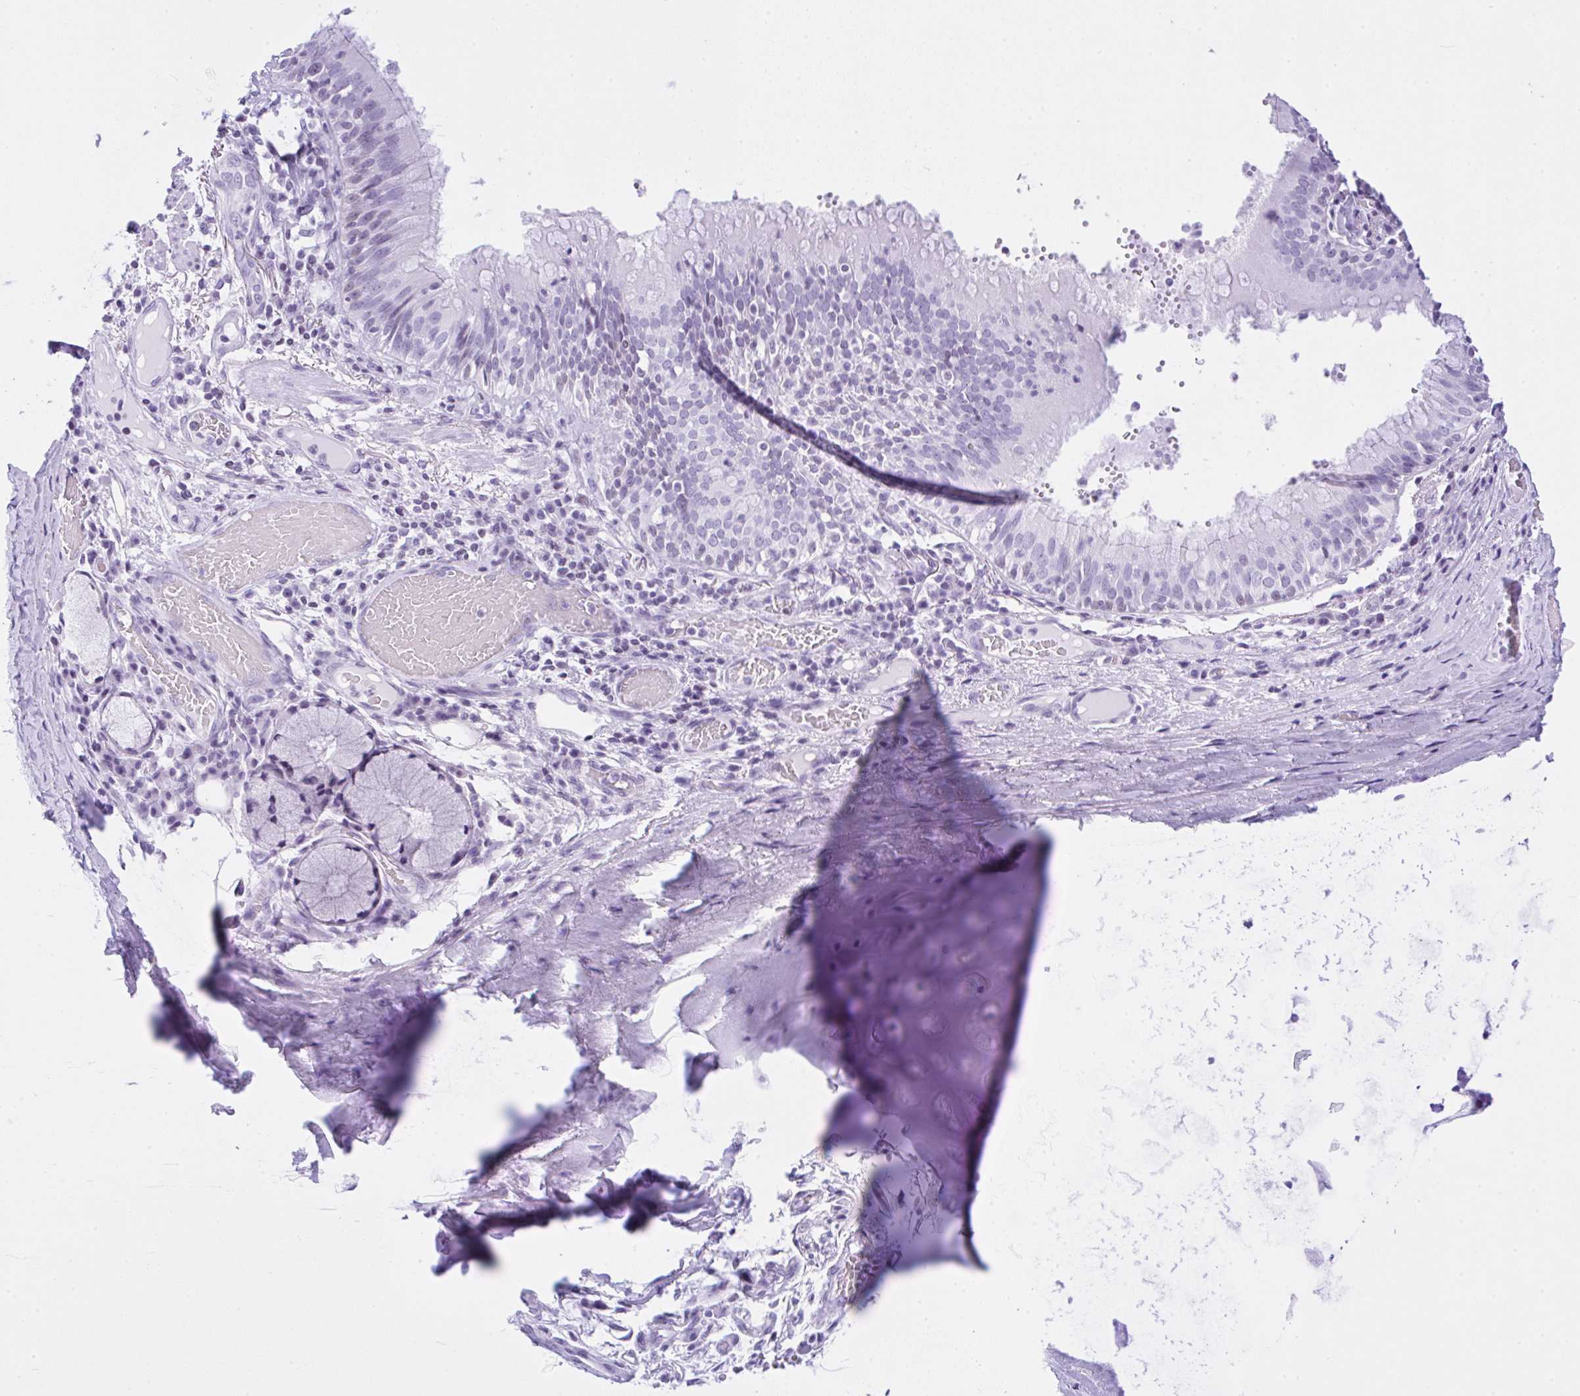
{"staining": {"intensity": "negative", "quantity": "none", "location": "none"}, "tissue": "adipose tissue", "cell_type": "Adipocytes", "image_type": "normal", "snomed": [{"axis": "morphology", "description": "Normal tissue, NOS"}, {"axis": "topography", "description": "Cartilage tissue"}, {"axis": "topography", "description": "Bronchus"}], "caption": "IHC histopathology image of normal adipose tissue: adipose tissue stained with DAB (3,3'-diaminobenzidine) exhibits no significant protein positivity in adipocytes.", "gene": "KRT27", "patient": {"sex": "male", "age": 56}}